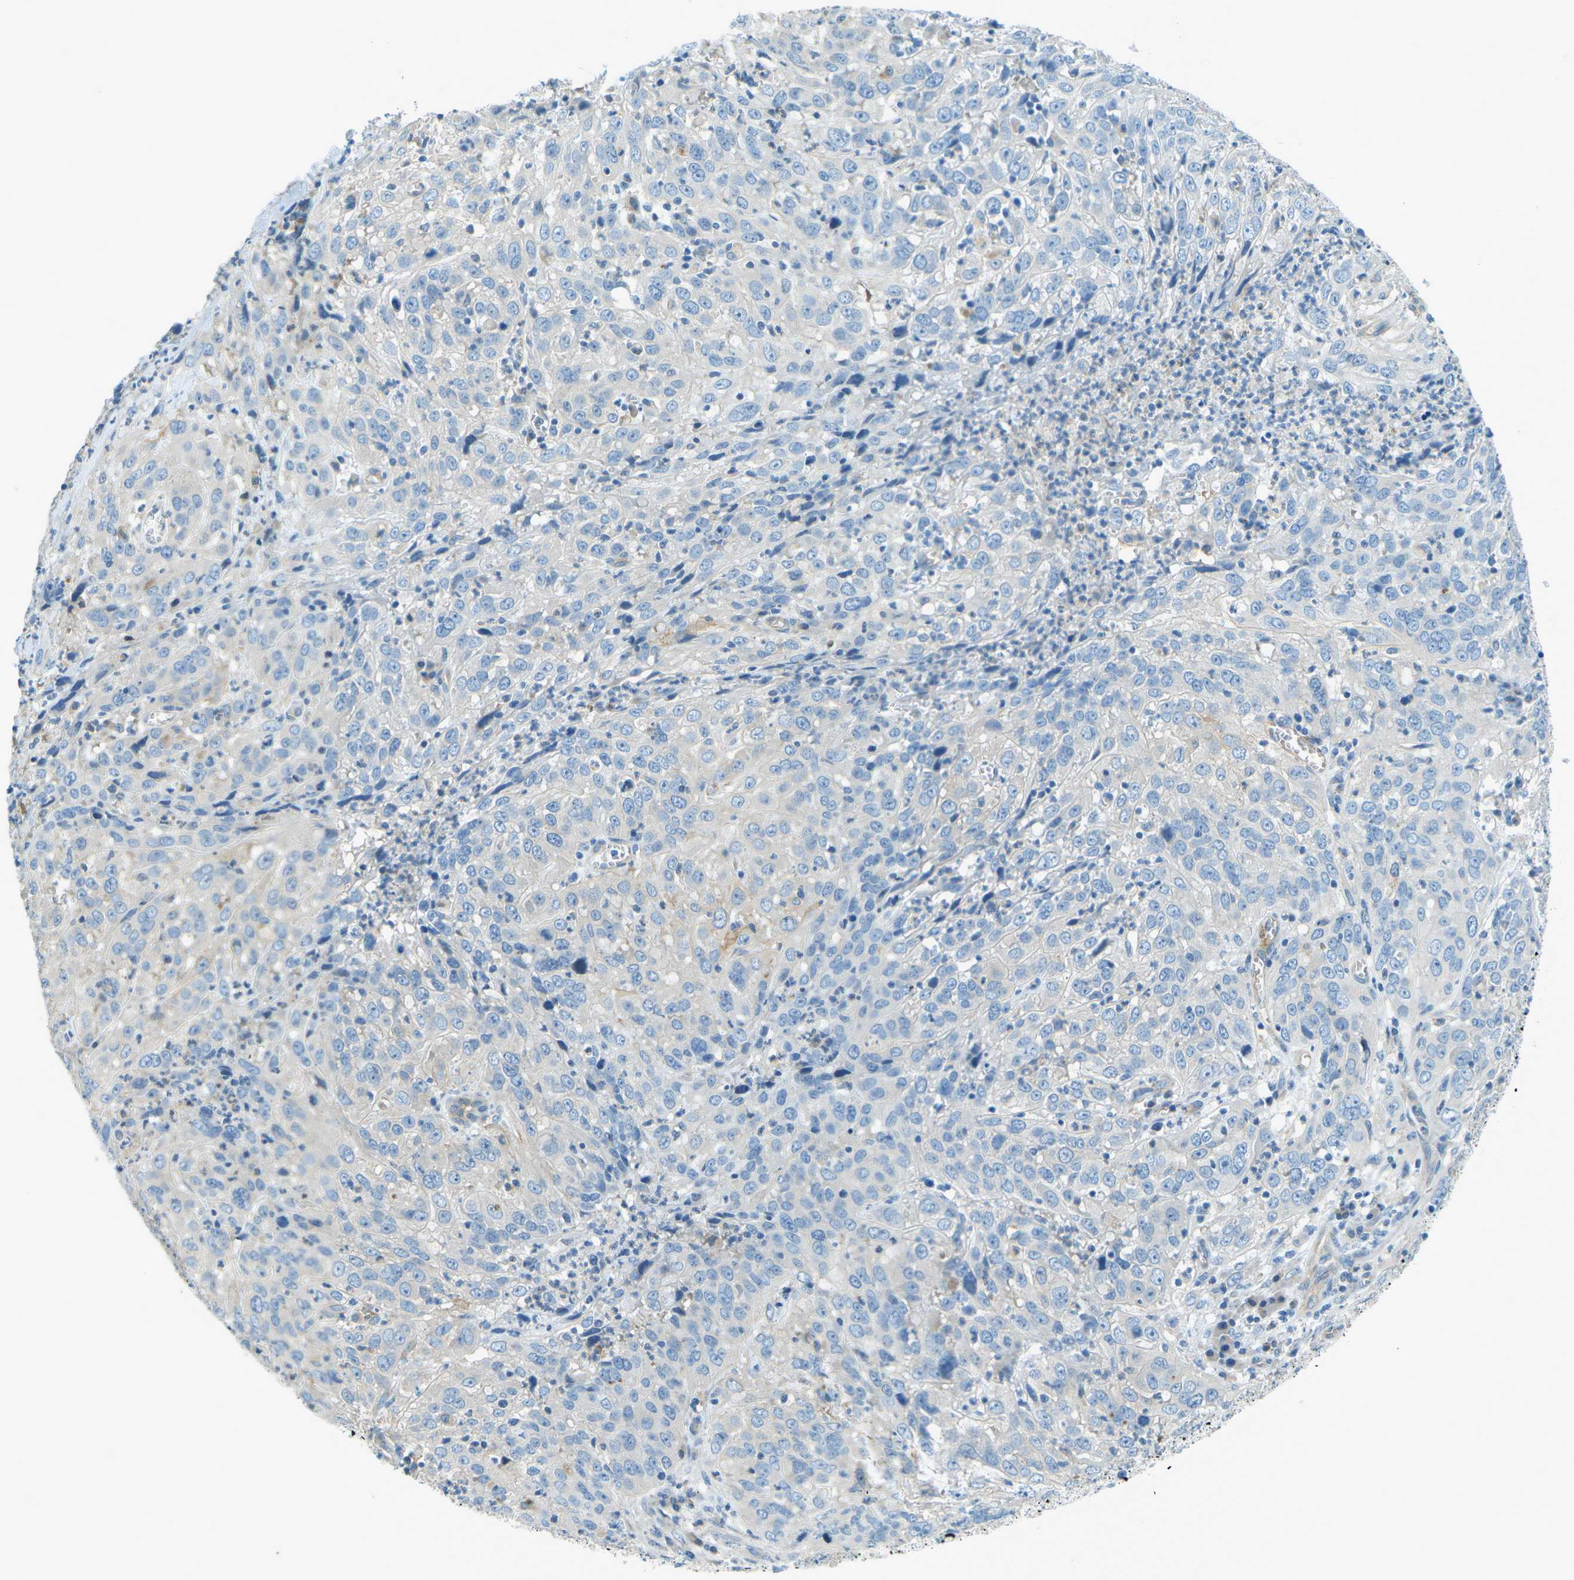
{"staining": {"intensity": "negative", "quantity": "none", "location": "none"}, "tissue": "cervical cancer", "cell_type": "Tumor cells", "image_type": "cancer", "snomed": [{"axis": "morphology", "description": "Squamous cell carcinoma, NOS"}, {"axis": "topography", "description": "Cervix"}], "caption": "The immunohistochemistry image has no significant staining in tumor cells of cervical squamous cell carcinoma tissue.", "gene": "ZNF367", "patient": {"sex": "female", "age": 32}}